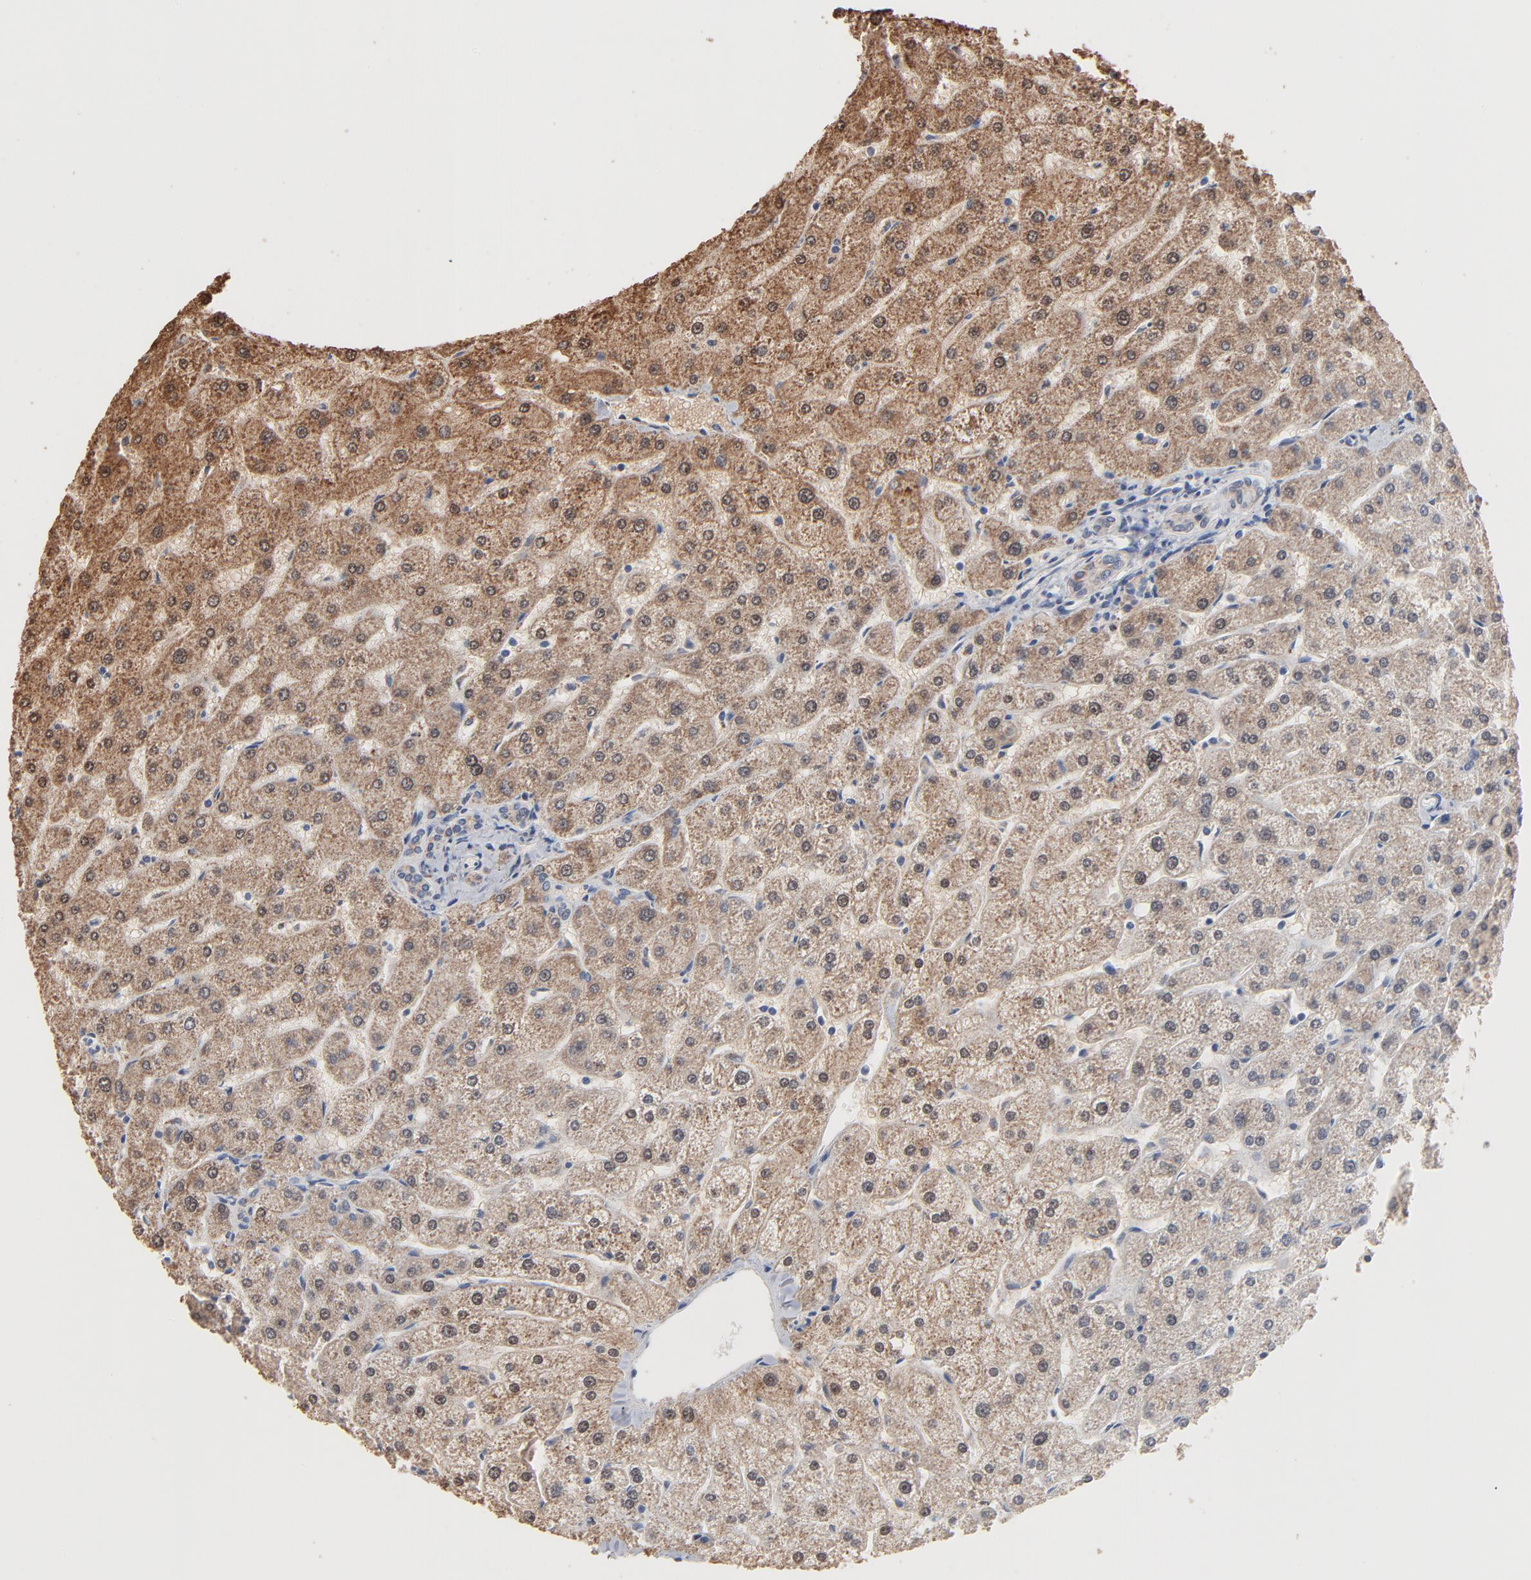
{"staining": {"intensity": "weak", "quantity": "25%-75%", "location": "cytoplasmic/membranous"}, "tissue": "liver", "cell_type": "Cholangiocytes", "image_type": "normal", "snomed": [{"axis": "morphology", "description": "Normal tissue, NOS"}, {"axis": "topography", "description": "Liver"}], "caption": "High-power microscopy captured an immunohistochemistry micrograph of benign liver, revealing weak cytoplasmic/membranous expression in about 25%-75% of cholangiocytes.", "gene": "MSL2", "patient": {"sex": "male", "age": 67}}